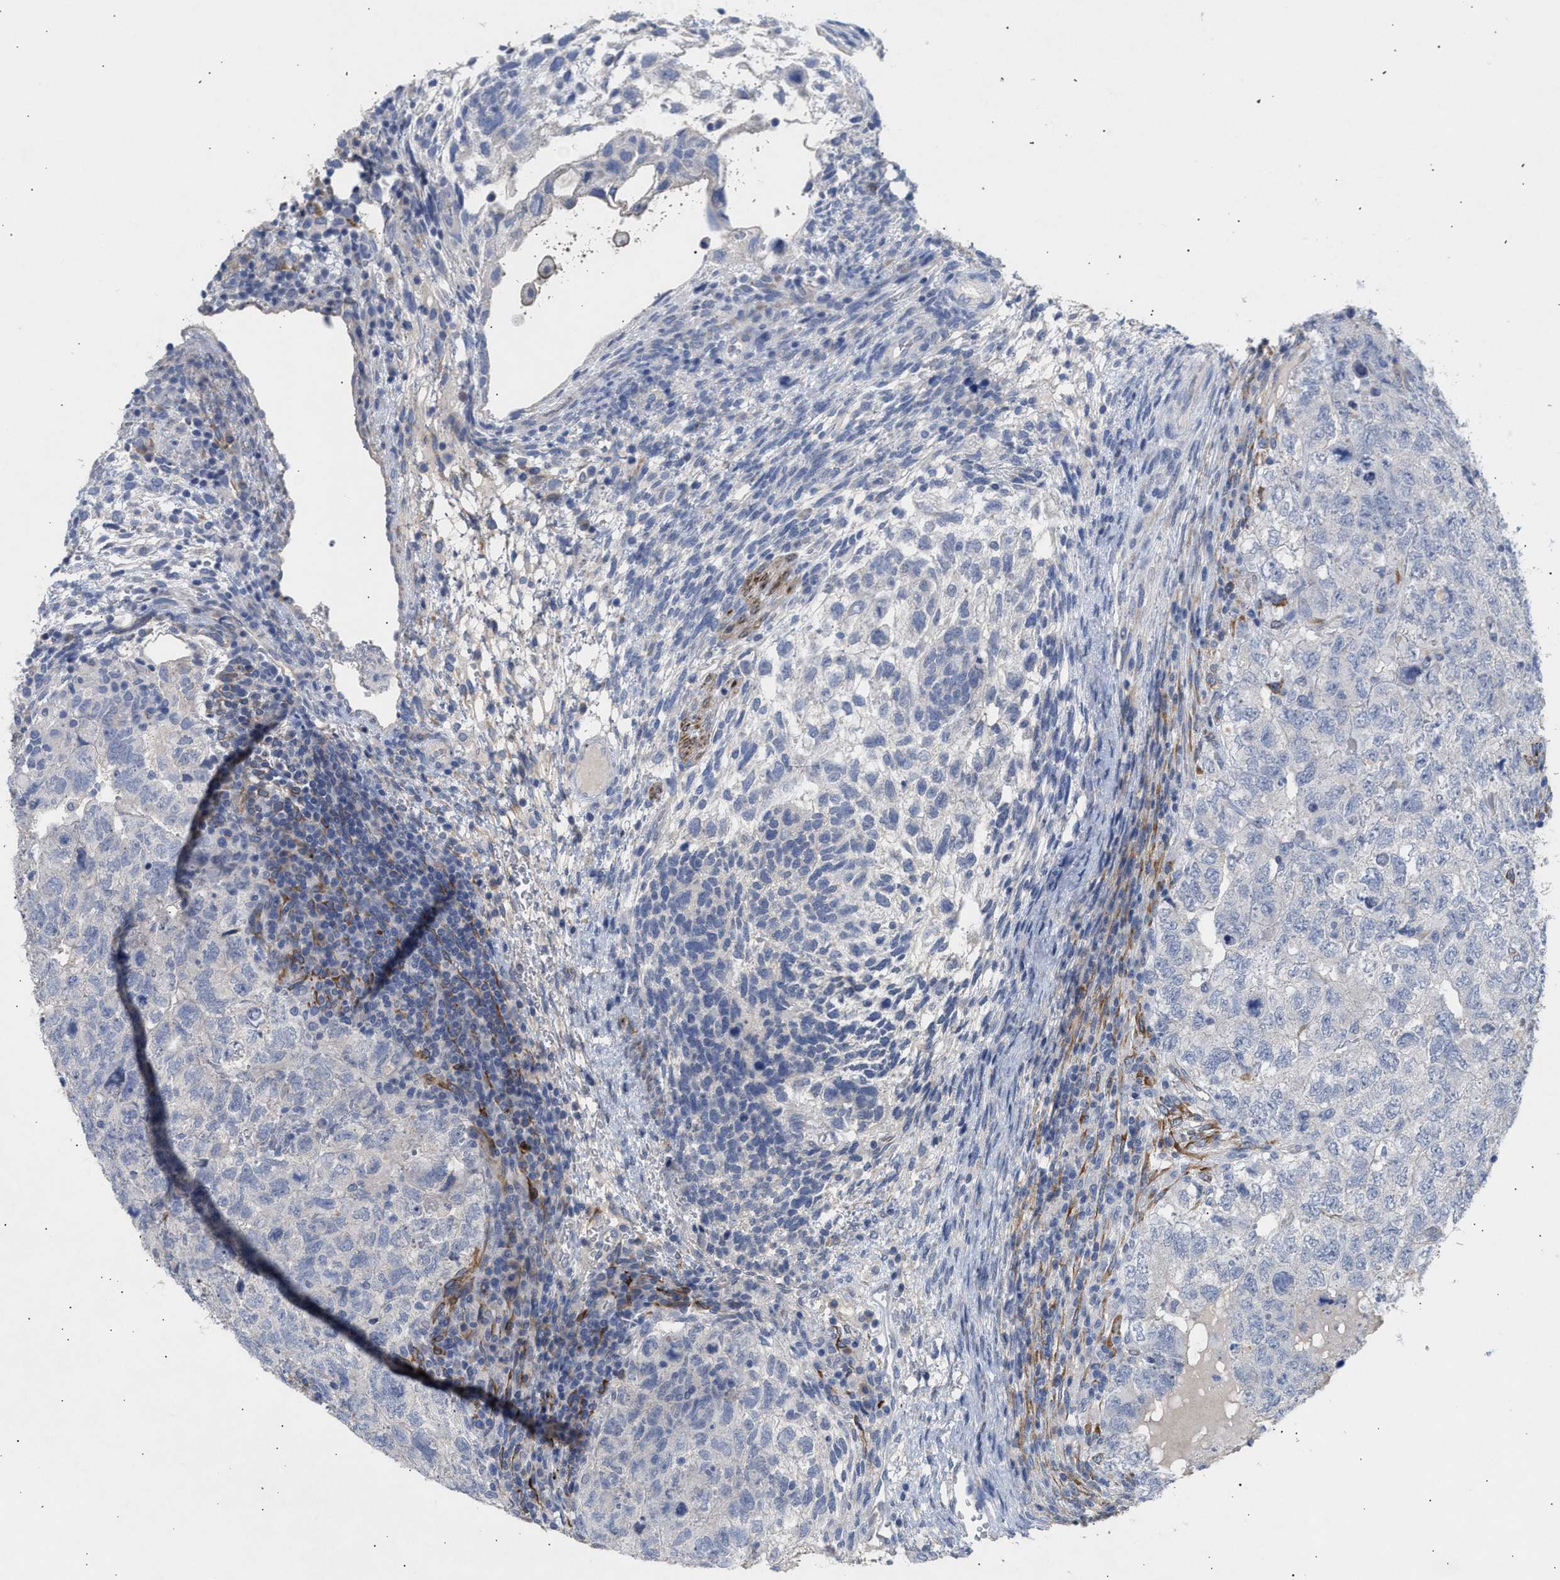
{"staining": {"intensity": "negative", "quantity": "none", "location": "none"}, "tissue": "testis cancer", "cell_type": "Tumor cells", "image_type": "cancer", "snomed": [{"axis": "morphology", "description": "Carcinoma, Embryonal, NOS"}, {"axis": "topography", "description": "Testis"}], "caption": "The histopathology image shows no staining of tumor cells in testis embryonal carcinoma. (DAB (3,3'-diaminobenzidine) IHC visualized using brightfield microscopy, high magnification).", "gene": "SELENOM", "patient": {"sex": "male", "age": 36}}